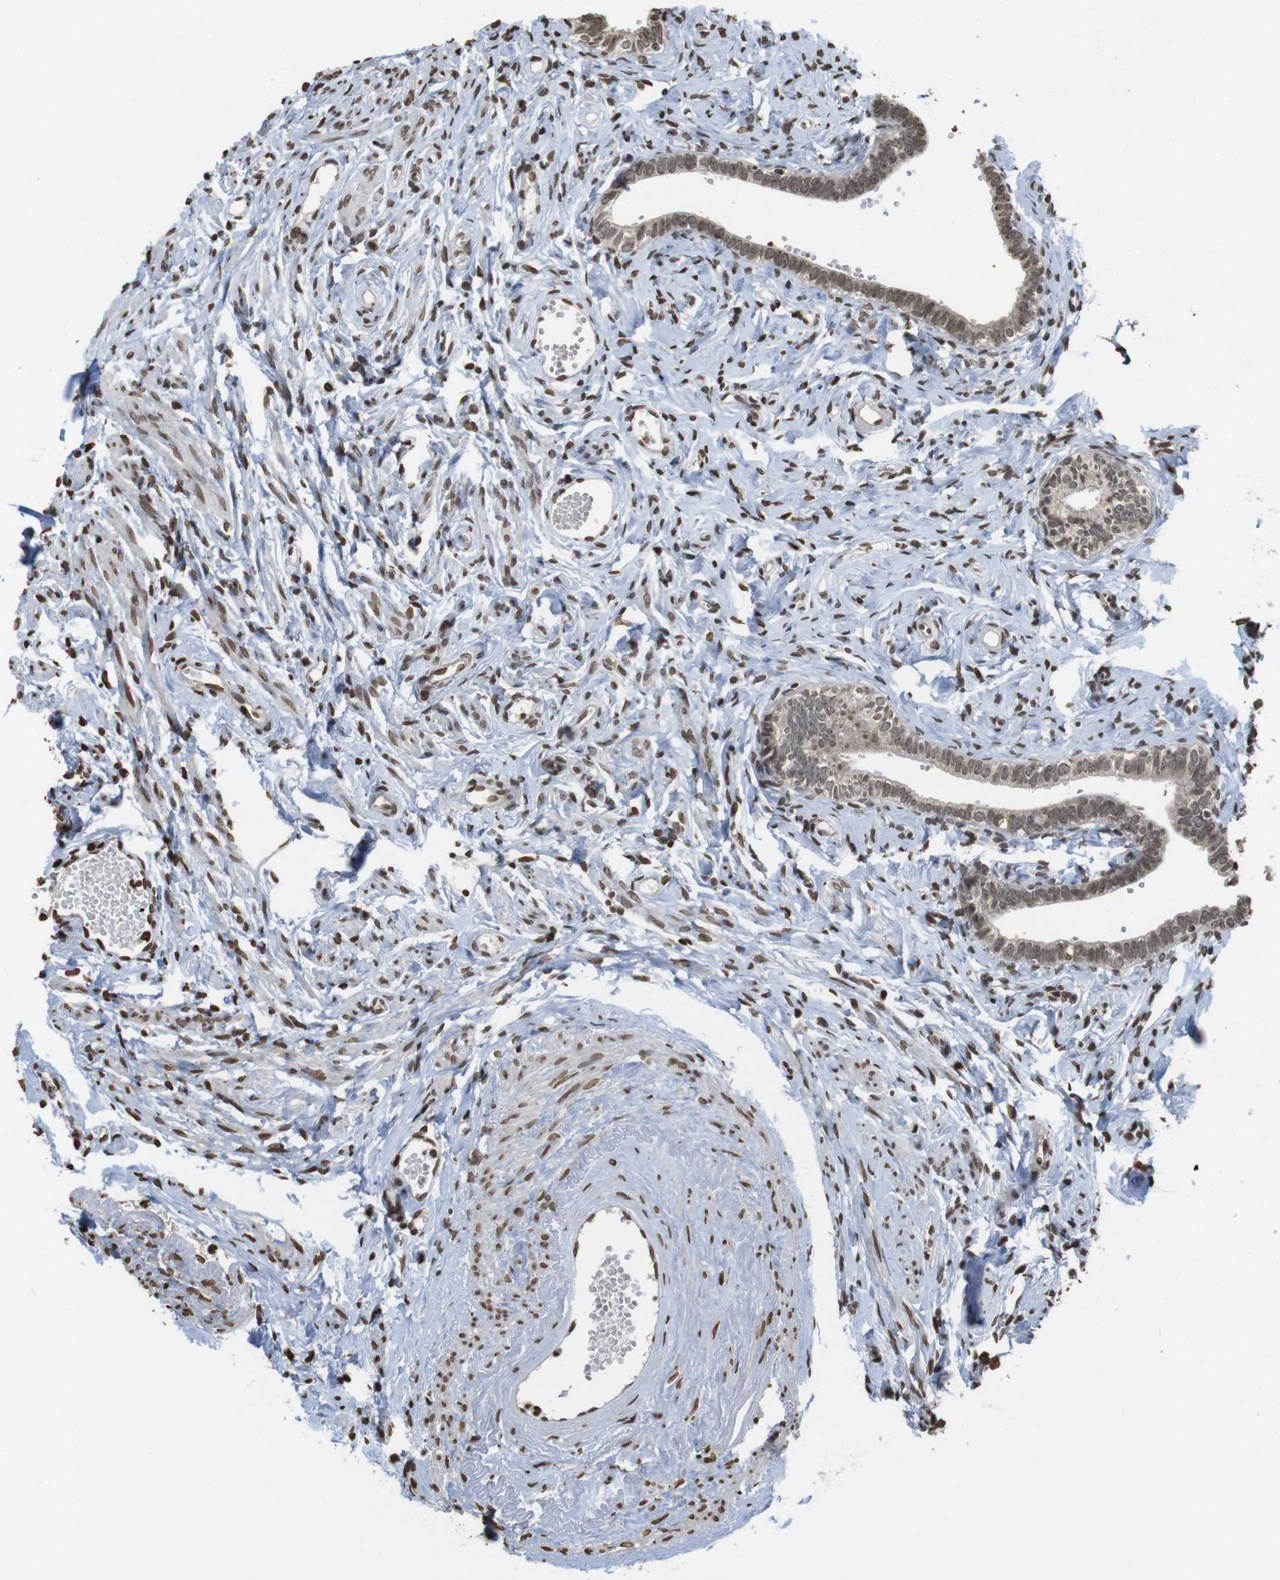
{"staining": {"intensity": "weak", "quantity": ">75%", "location": "nuclear"}, "tissue": "fallopian tube", "cell_type": "Glandular cells", "image_type": "normal", "snomed": [{"axis": "morphology", "description": "Normal tissue, NOS"}, {"axis": "topography", "description": "Fallopian tube"}], "caption": "Glandular cells exhibit weak nuclear staining in about >75% of cells in normal fallopian tube. (DAB = brown stain, brightfield microscopy at high magnification).", "gene": "FOXA3", "patient": {"sex": "female", "age": 71}}